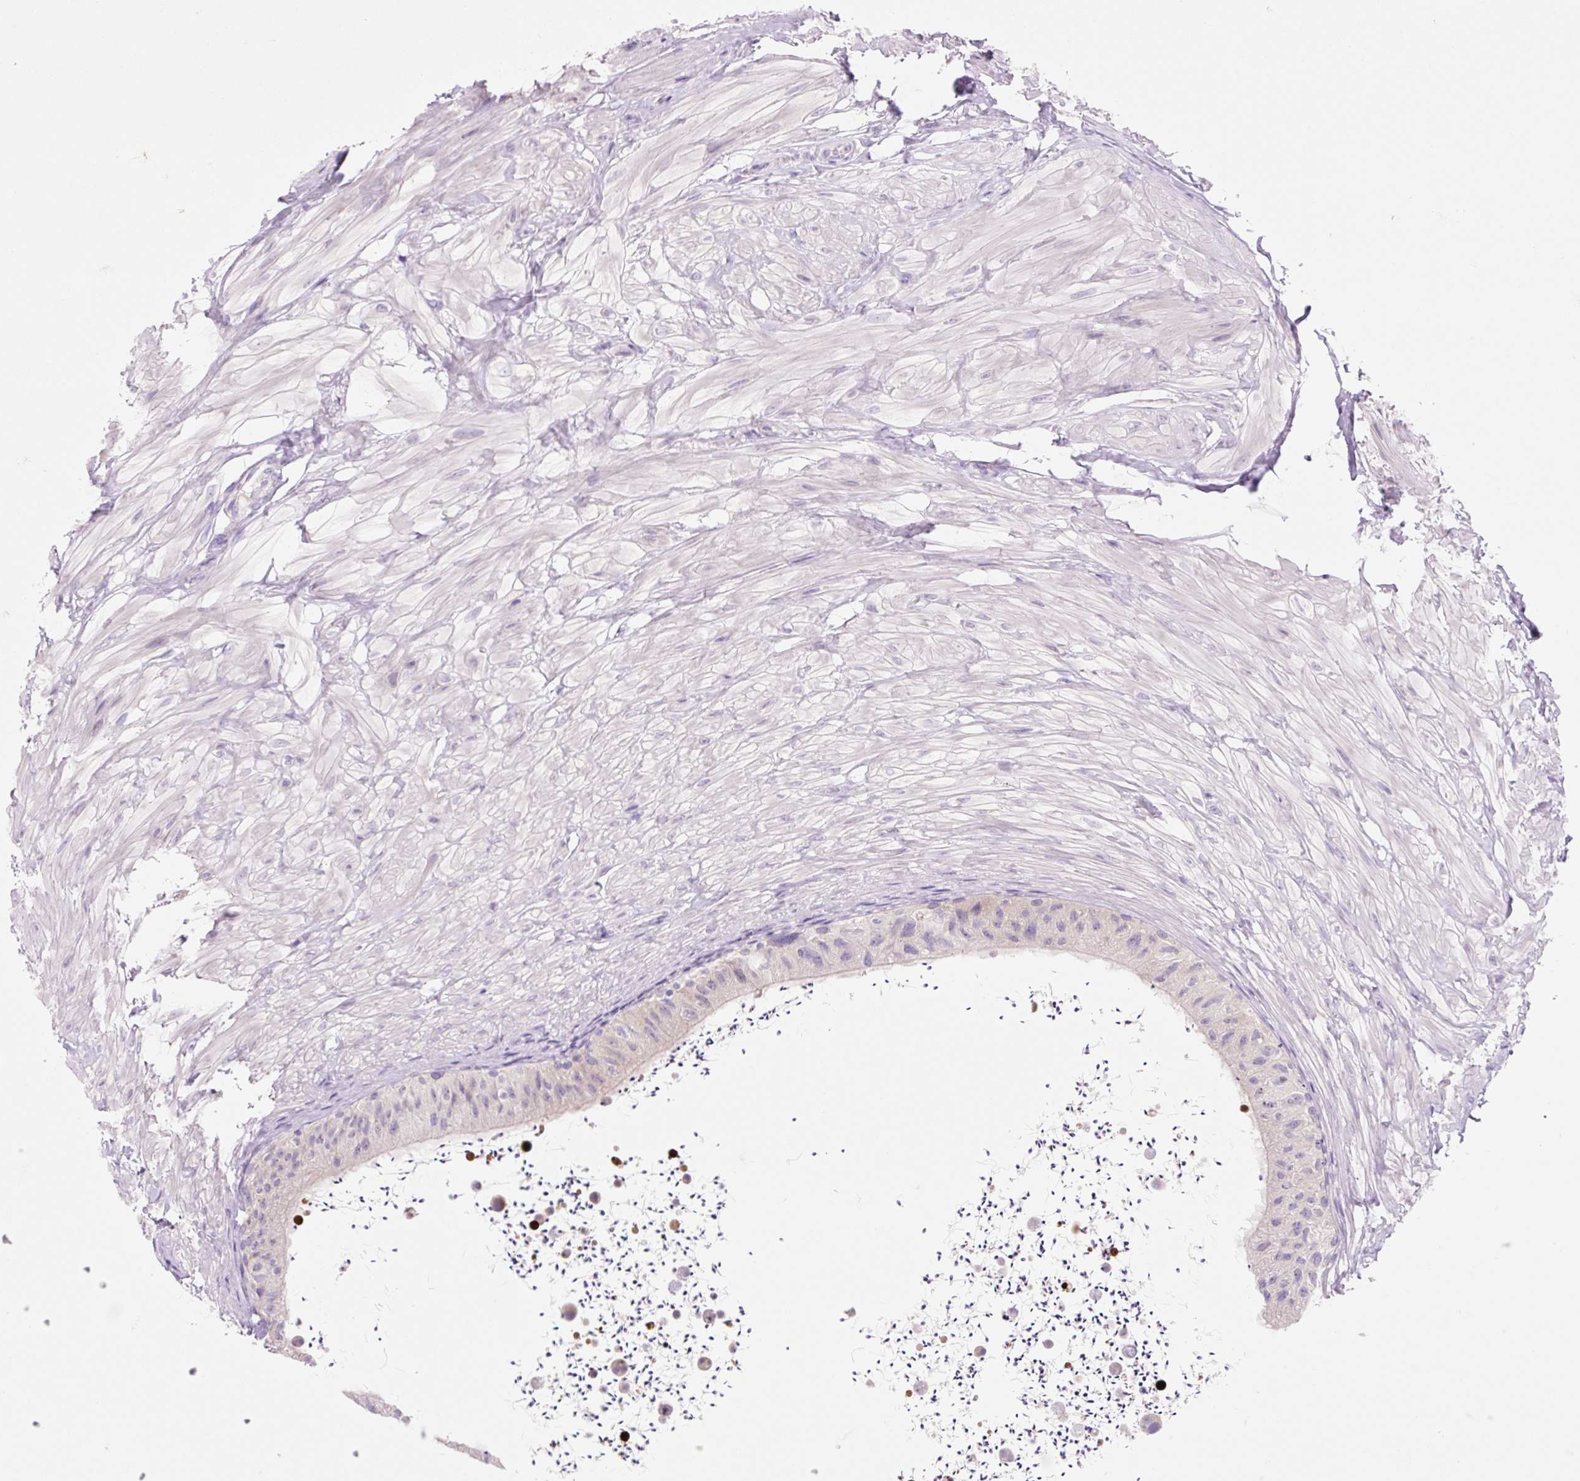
{"staining": {"intensity": "weak", "quantity": "<25%", "location": "cytoplasmic/membranous"}, "tissue": "epididymis", "cell_type": "Glandular cells", "image_type": "normal", "snomed": [{"axis": "morphology", "description": "Normal tissue, NOS"}, {"axis": "topography", "description": "Epididymis"}, {"axis": "topography", "description": "Peripheral nerve tissue"}], "caption": "IHC of benign epididymis exhibits no positivity in glandular cells.", "gene": "CELF6", "patient": {"sex": "male", "age": 32}}